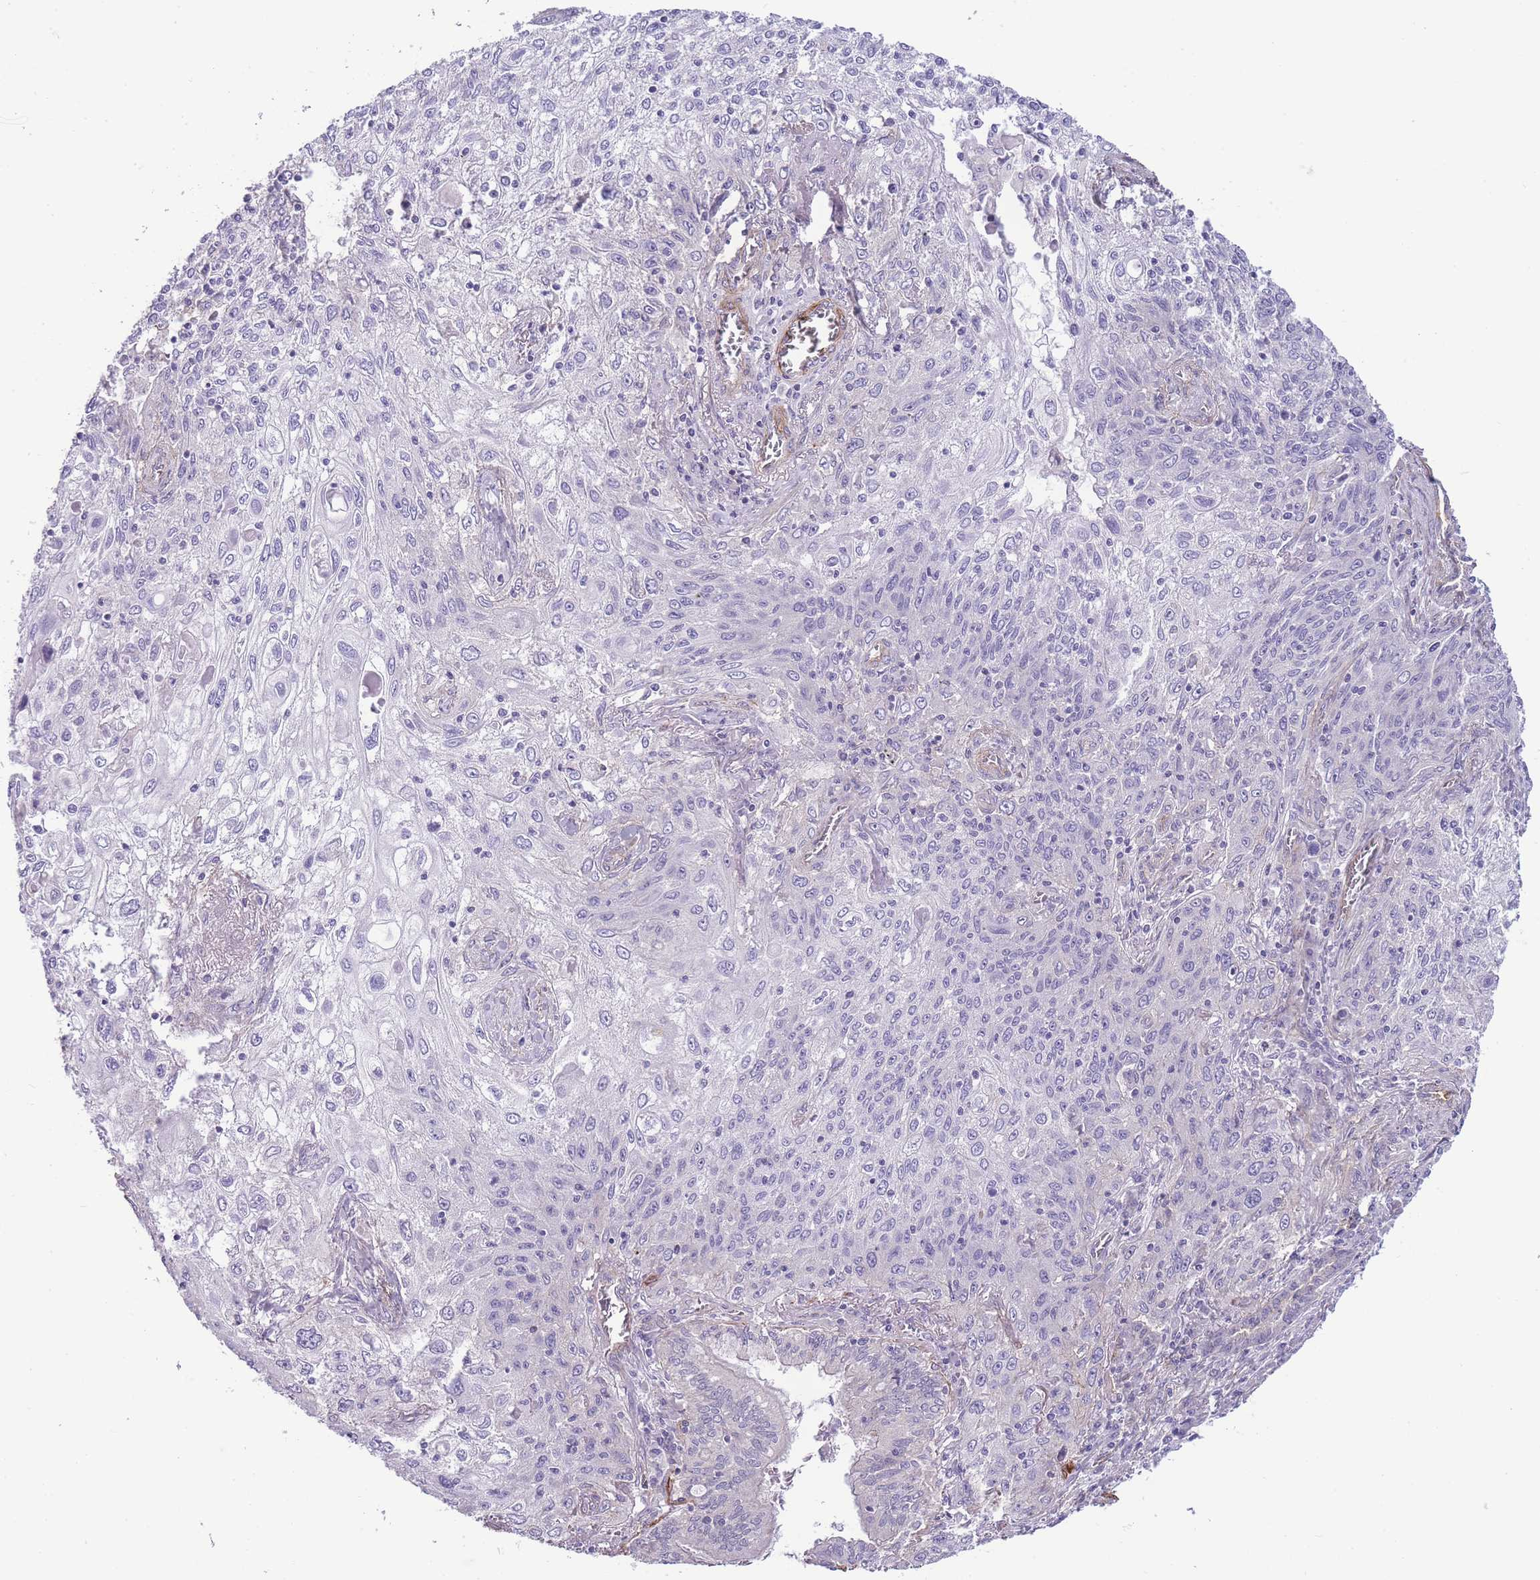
{"staining": {"intensity": "negative", "quantity": "none", "location": "none"}, "tissue": "lung cancer", "cell_type": "Tumor cells", "image_type": "cancer", "snomed": [{"axis": "morphology", "description": "Squamous cell carcinoma, NOS"}, {"axis": "topography", "description": "Lung"}], "caption": "IHC image of neoplastic tissue: lung squamous cell carcinoma stained with DAB displays no significant protein positivity in tumor cells.", "gene": "FAM124A", "patient": {"sex": "female", "age": 69}}